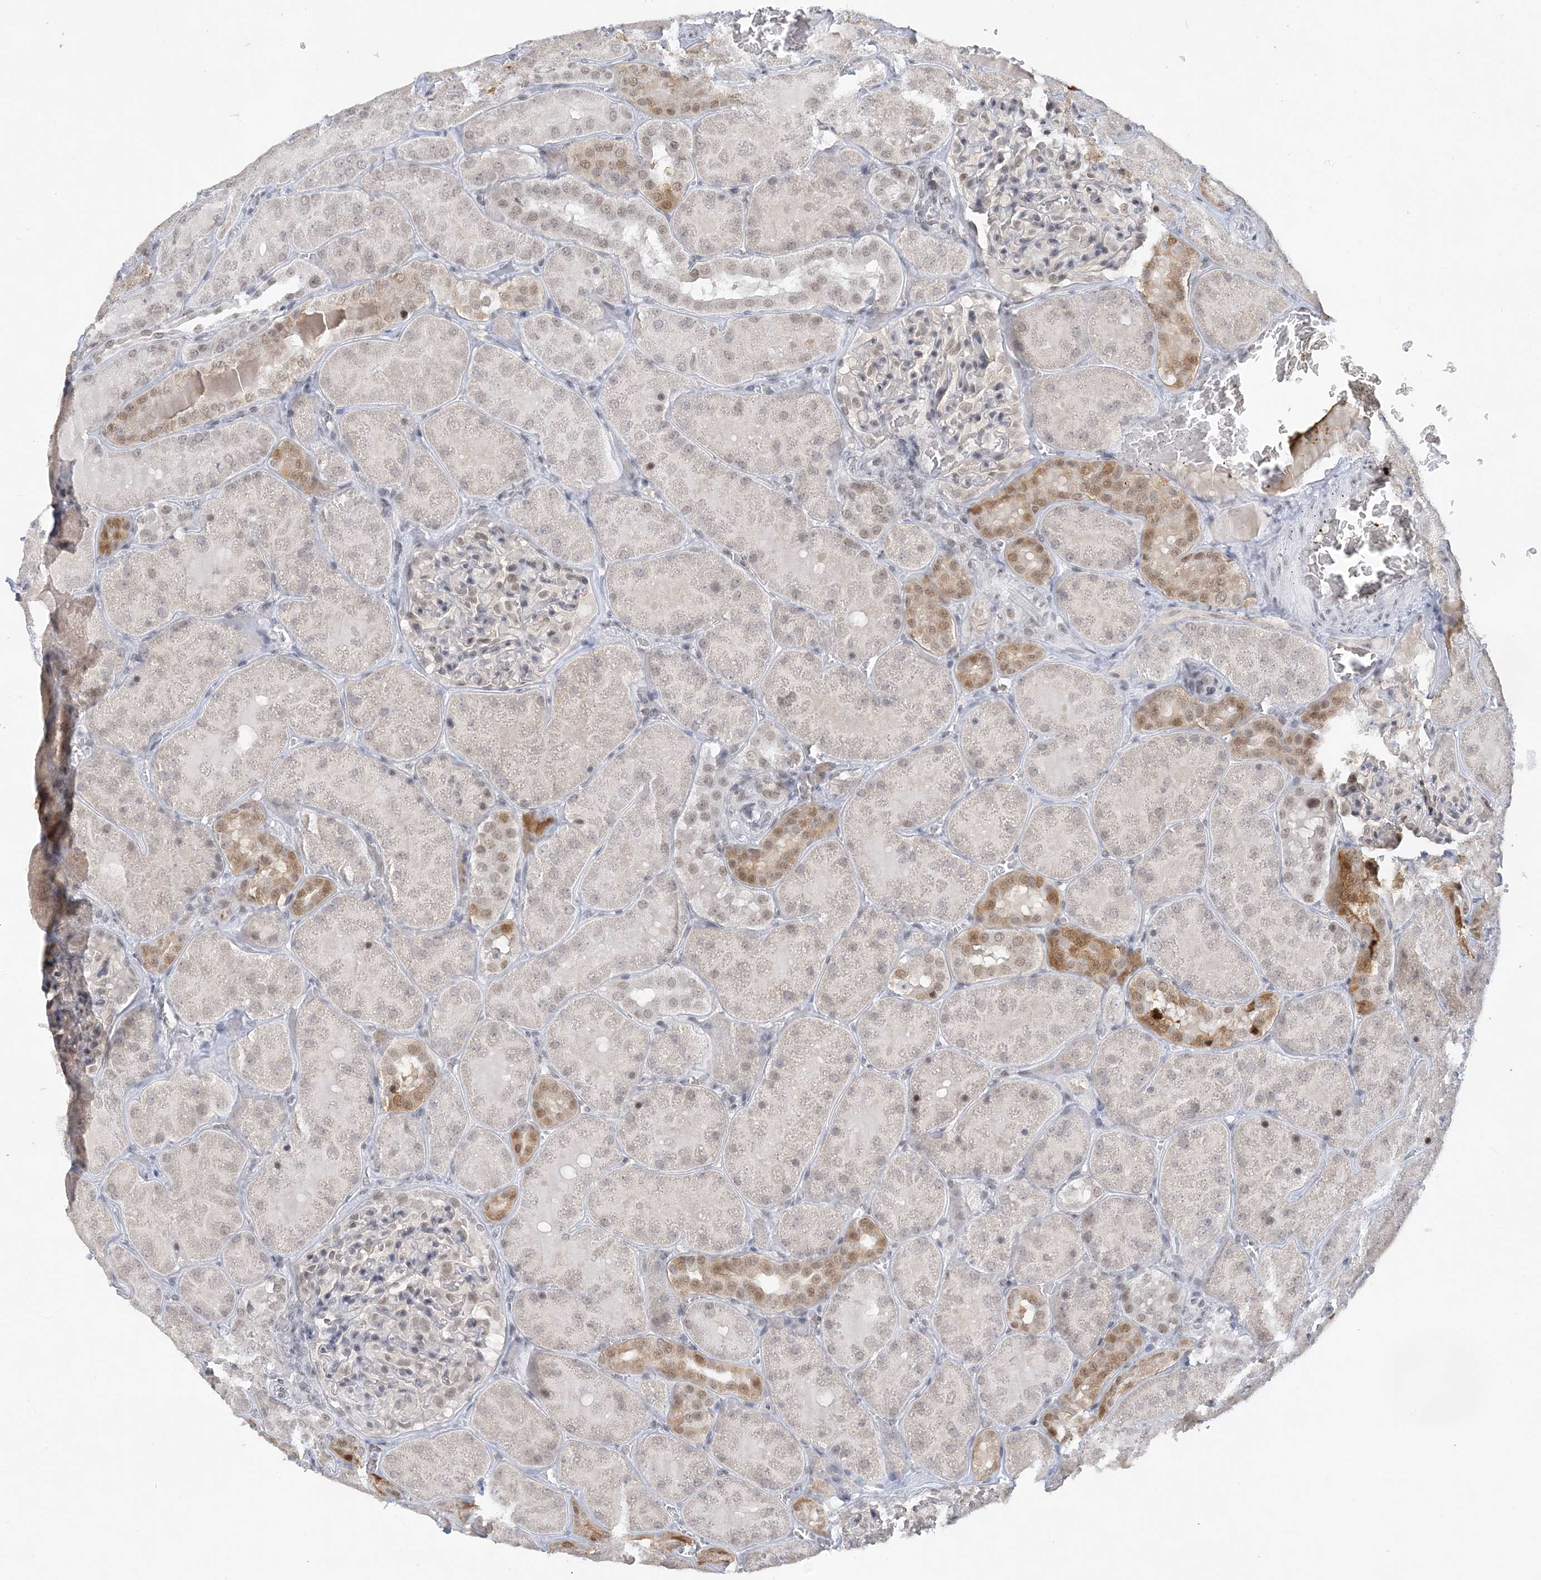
{"staining": {"intensity": "weak", "quantity": "<25%", "location": "nuclear"}, "tissue": "kidney", "cell_type": "Cells in glomeruli", "image_type": "normal", "snomed": [{"axis": "morphology", "description": "Normal tissue, NOS"}, {"axis": "topography", "description": "Kidney"}], "caption": "IHC micrograph of normal kidney stained for a protein (brown), which demonstrates no positivity in cells in glomeruli. Brightfield microscopy of immunohistochemistry stained with DAB (brown) and hematoxylin (blue), captured at high magnification.", "gene": "KMT2D", "patient": {"sex": "male", "age": 28}}